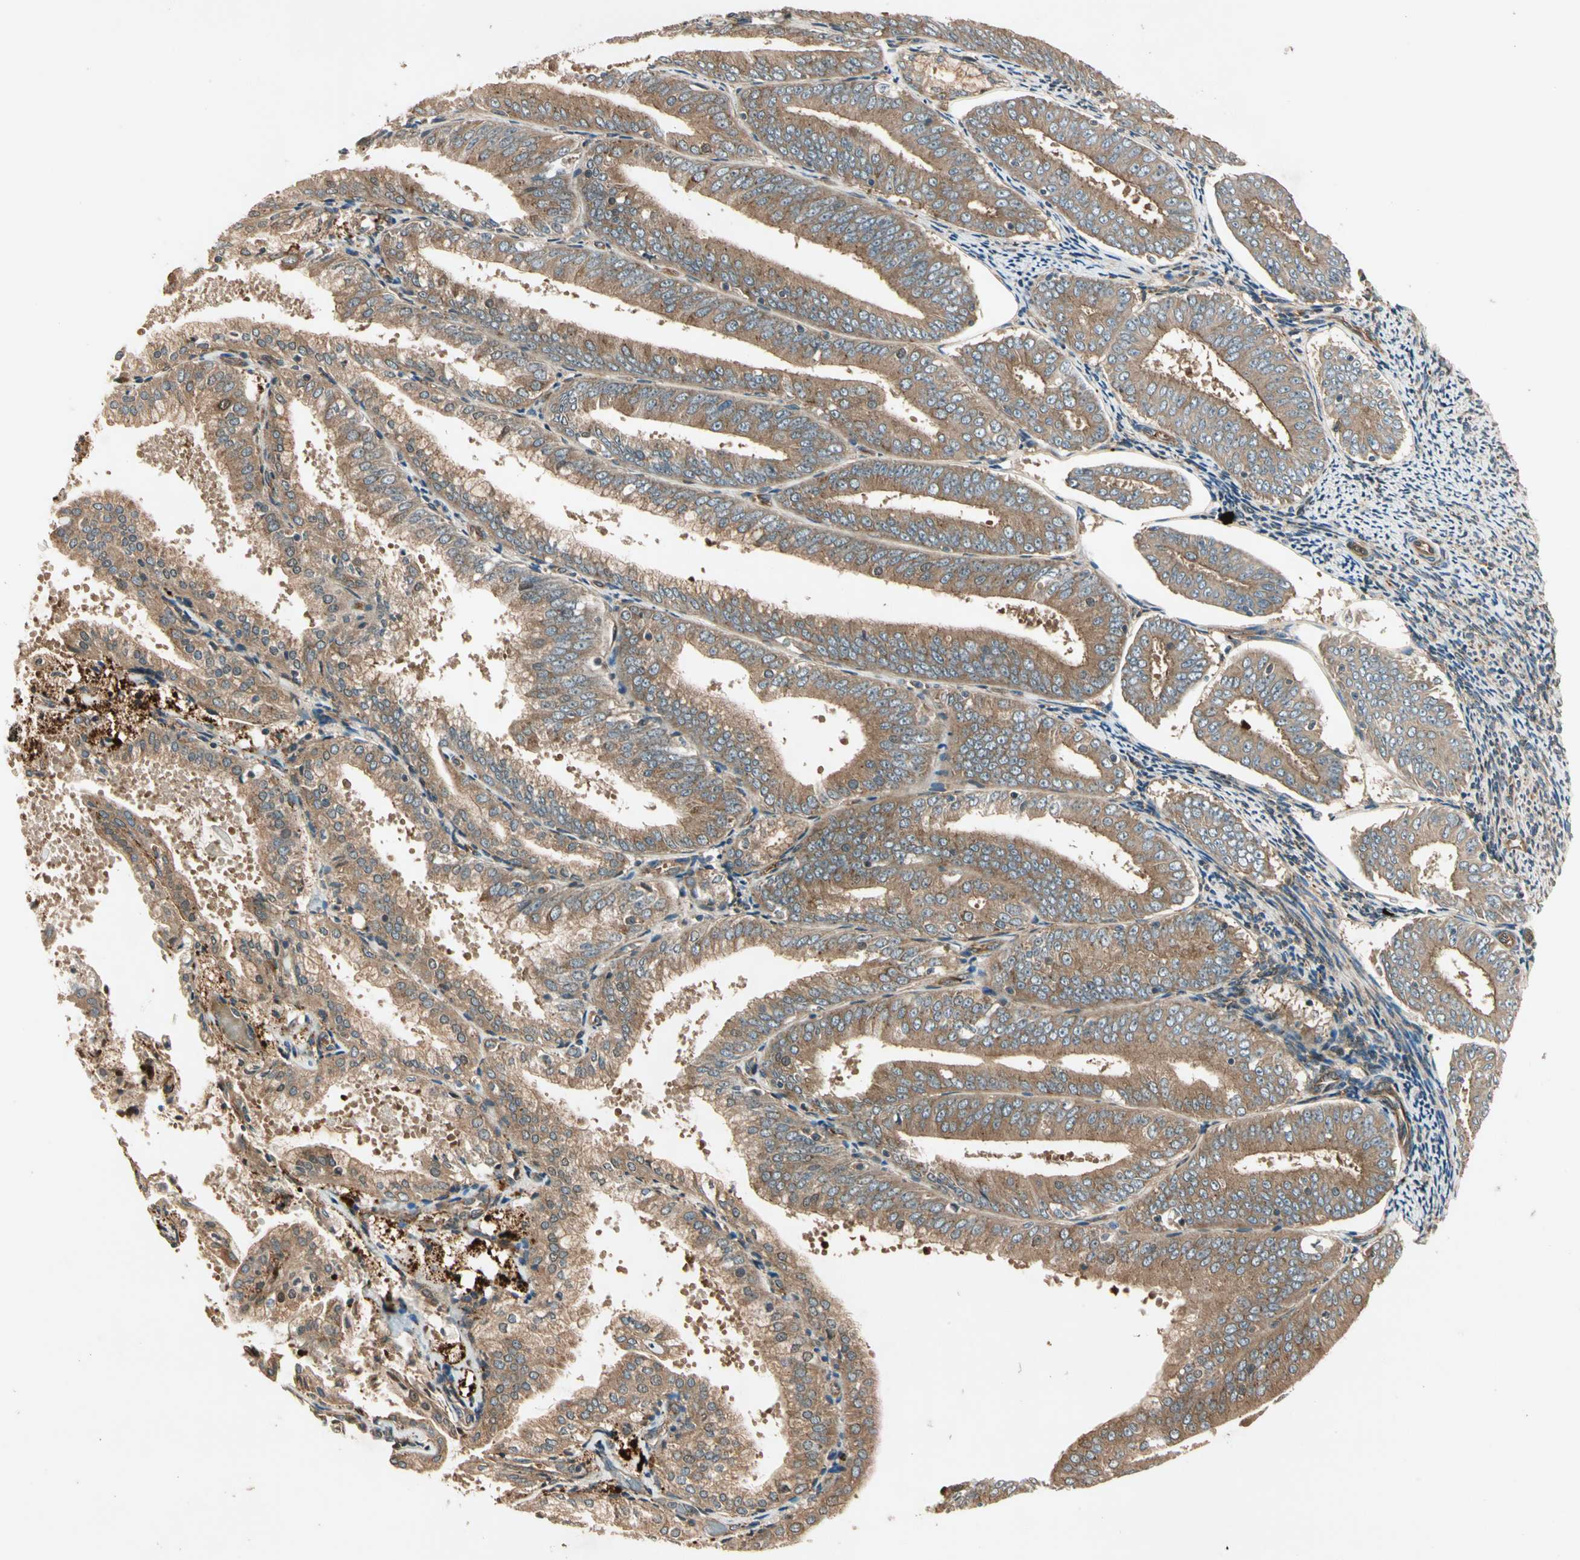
{"staining": {"intensity": "weak", "quantity": ">75%", "location": "cytoplasmic/membranous"}, "tissue": "endometrial cancer", "cell_type": "Tumor cells", "image_type": "cancer", "snomed": [{"axis": "morphology", "description": "Adenocarcinoma, NOS"}, {"axis": "topography", "description": "Endometrium"}], "caption": "Adenocarcinoma (endometrial) tissue displays weak cytoplasmic/membranous staining in approximately >75% of tumor cells", "gene": "ROCK2", "patient": {"sex": "female", "age": 63}}